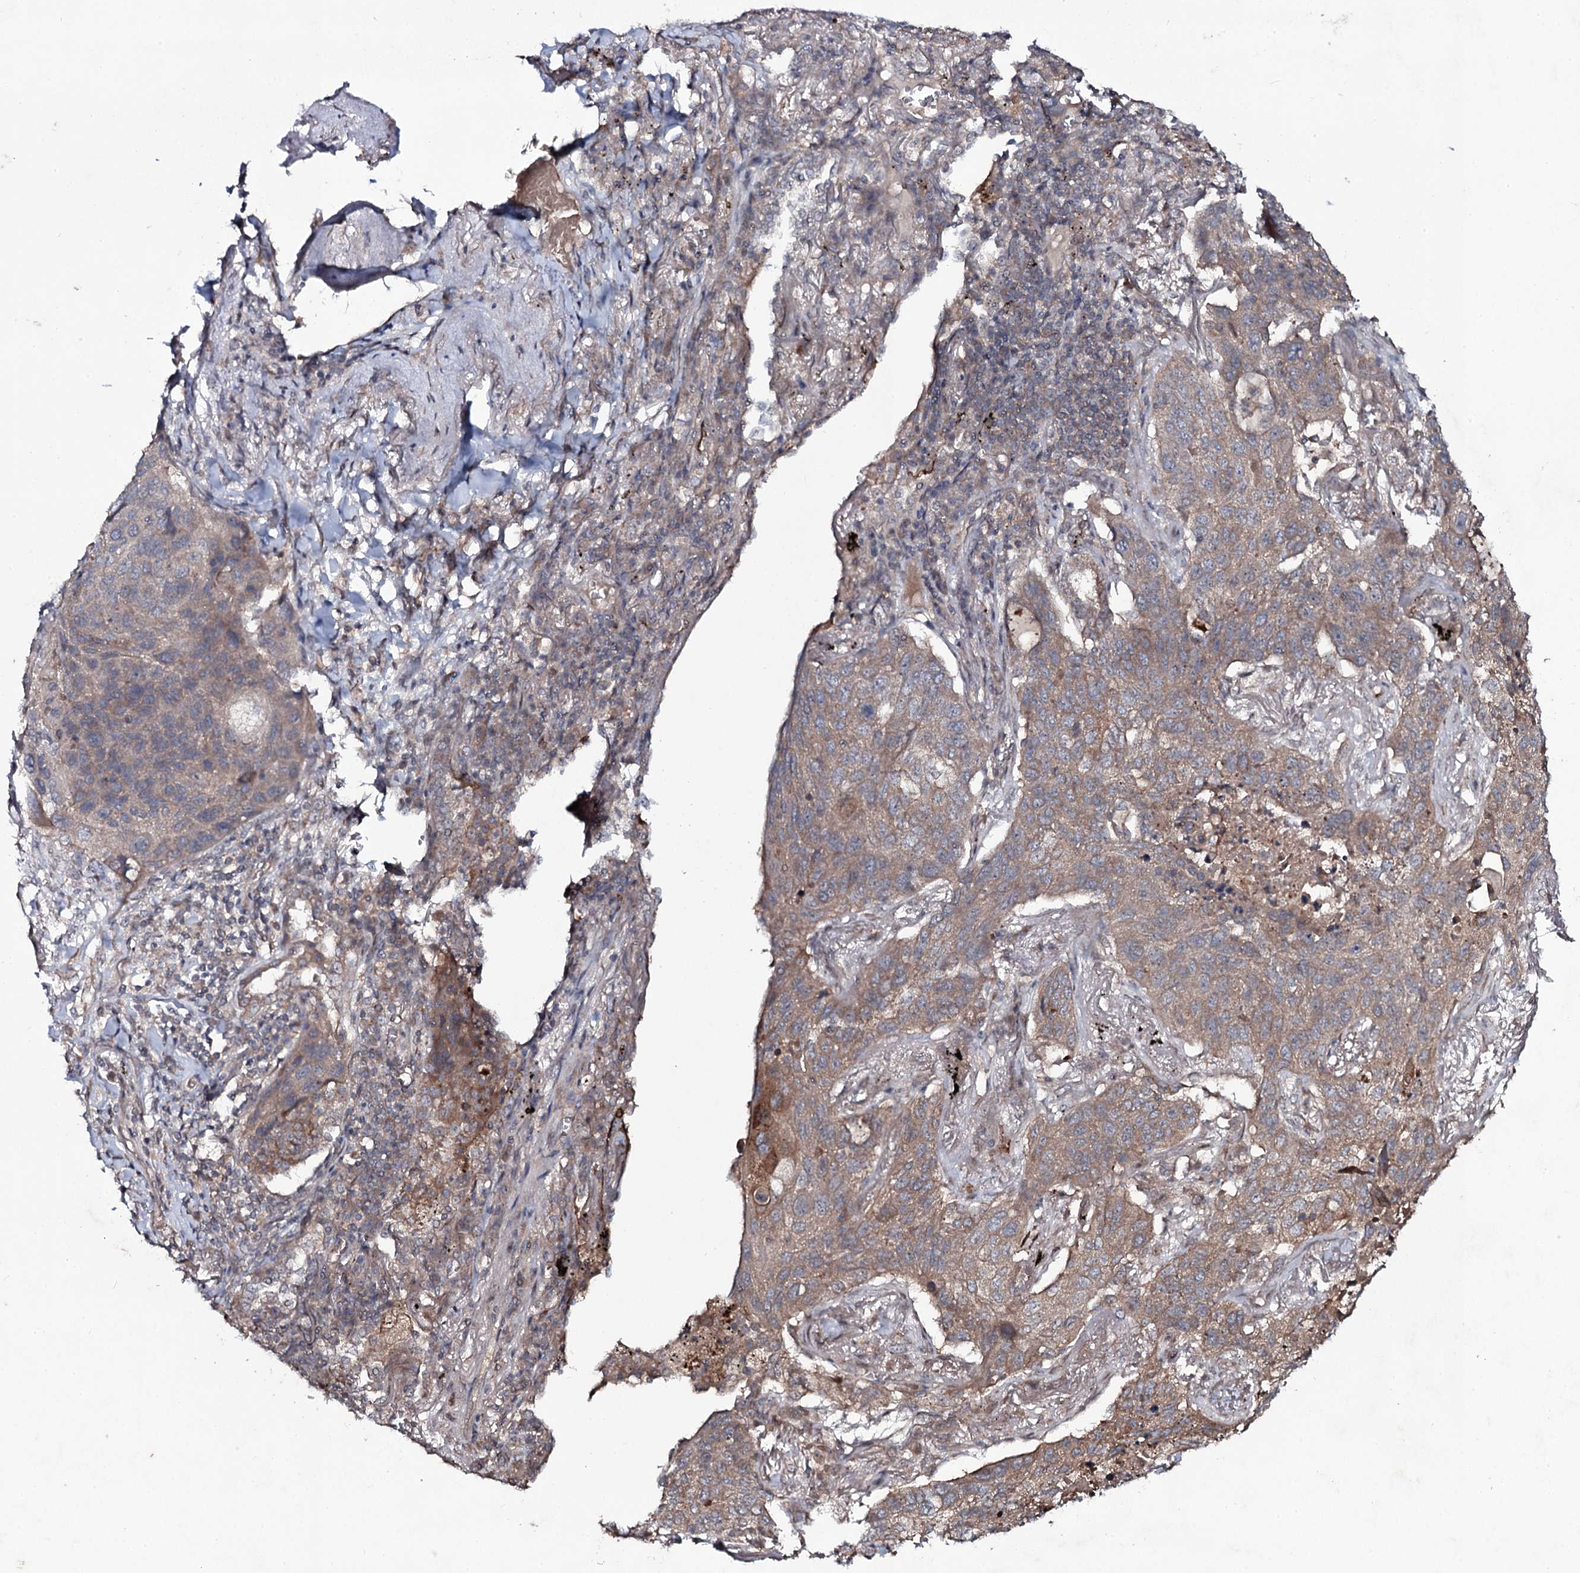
{"staining": {"intensity": "moderate", "quantity": ">75%", "location": "cytoplasmic/membranous"}, "tissue": "lung cancer", "cell_type": "Tumor cells", "image_type": "cancer", "snomed": [{"axis": "morphology", "description": "Squamous cell carcinoma, NOS"}, {"axis": "topography", "description": "Lung"}], "caption": "Moderate cytoplasmic/membranous expression is appreciated in approximately >75% of tumor cells in lung squamous cell carcinoma. The staining is performed using DAB brown chromogen to label protein expression. The nuclei are counter-stained blue using hematoxylin.", "gene": "SNAP23", "patient": {"sex": "female", "age": 63}}